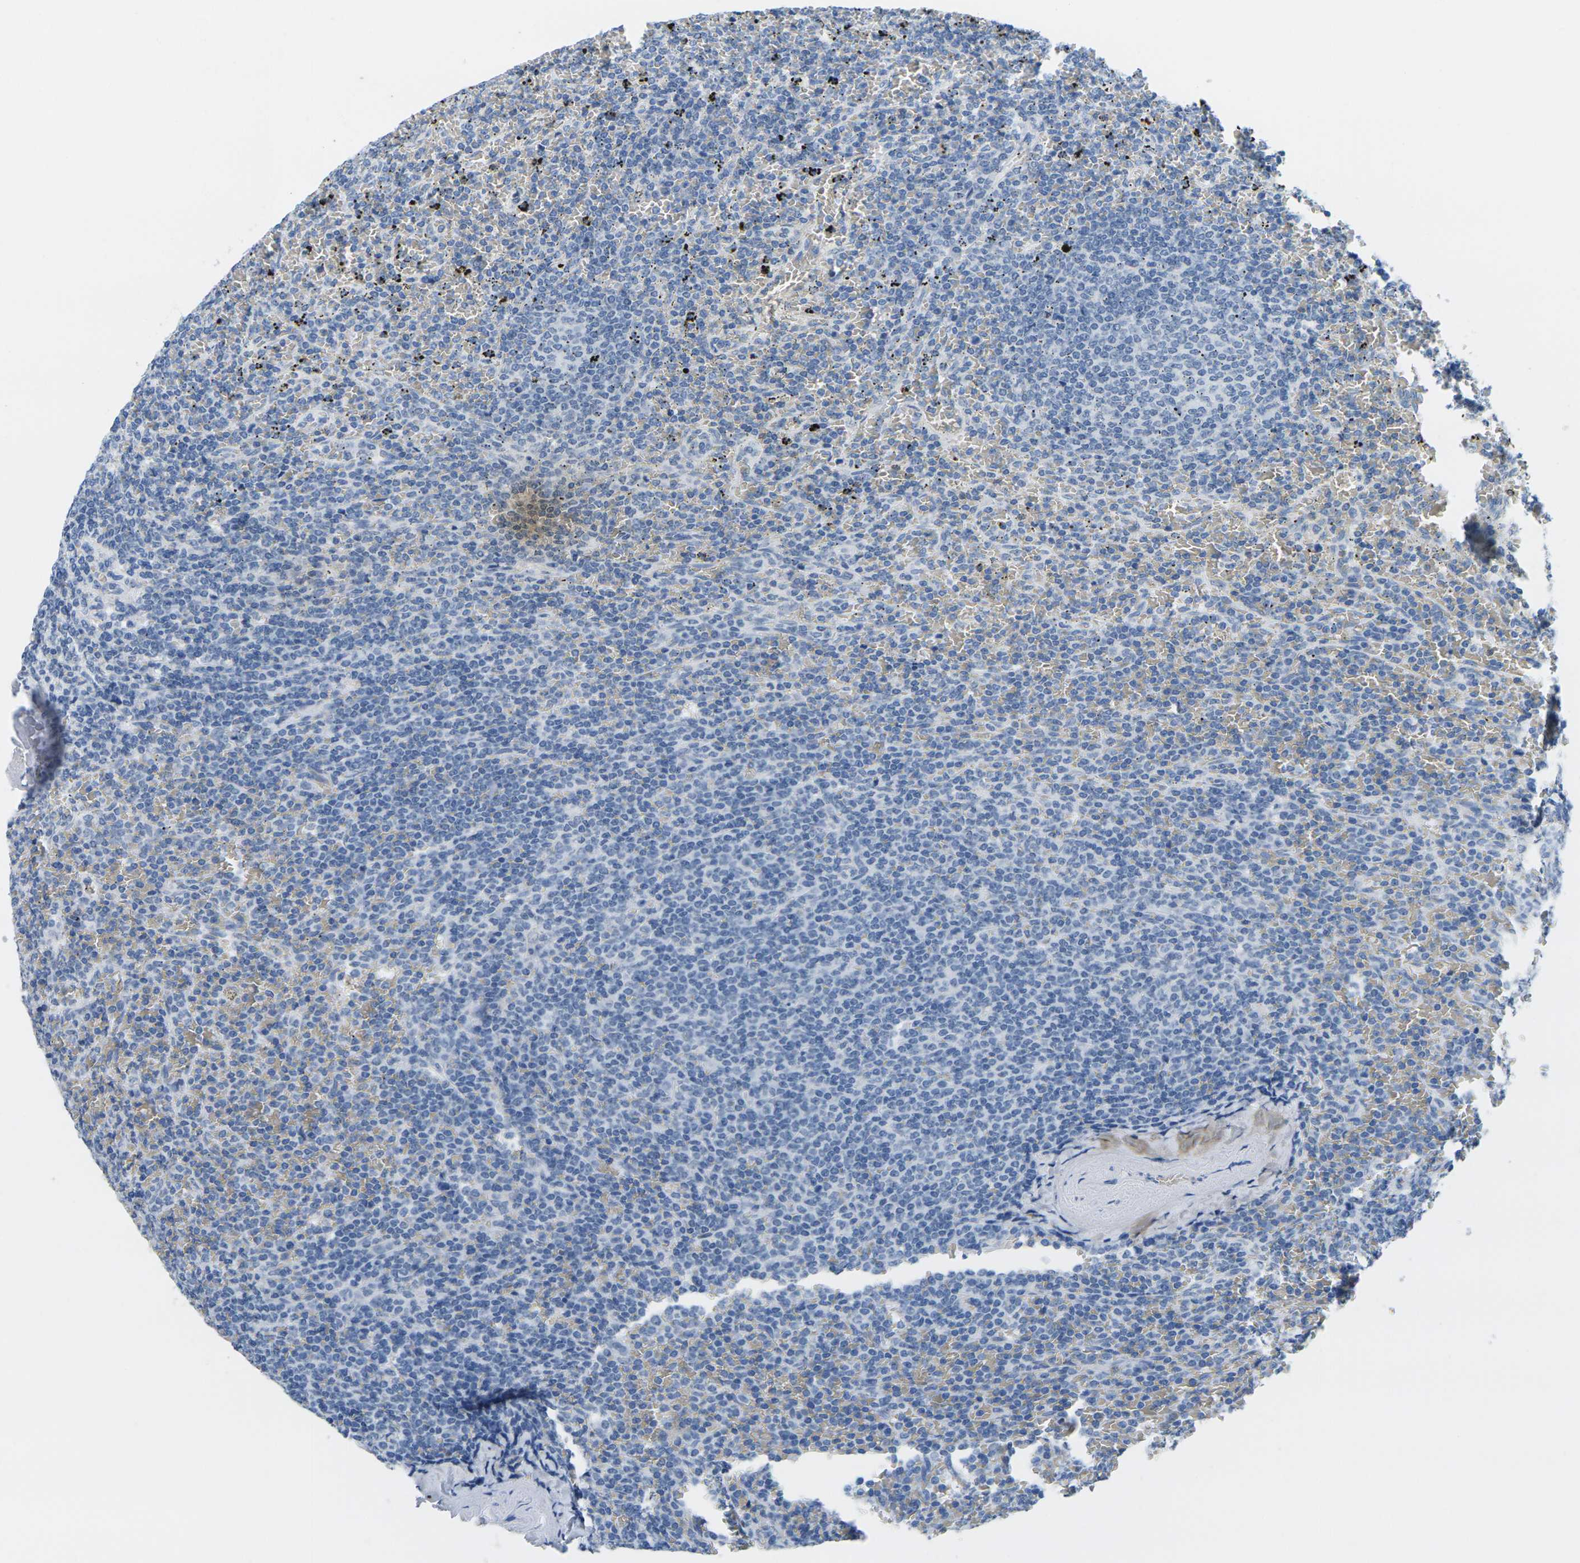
{"staining": {"intensity": "negative", "quantity": "none", "location": "none"}, "tissue": "lymphoma", "cell_type": "Tumor cells", "image_type": "cancer", "snomed": [{"axis": "morphology", "description": "Malignant lymphoma, non-Hodgkin's type, Low grade"}, {"axis": "topography", "description": "Spleen"}], "caption": "Photomicrograph shows no protein expression in tumor cells of malignant lymphoma, non-Hodgkin's type (low-grade) tissue.", "gene": "CTAG1A", "patient": {"sex": "female", "age": 77}}